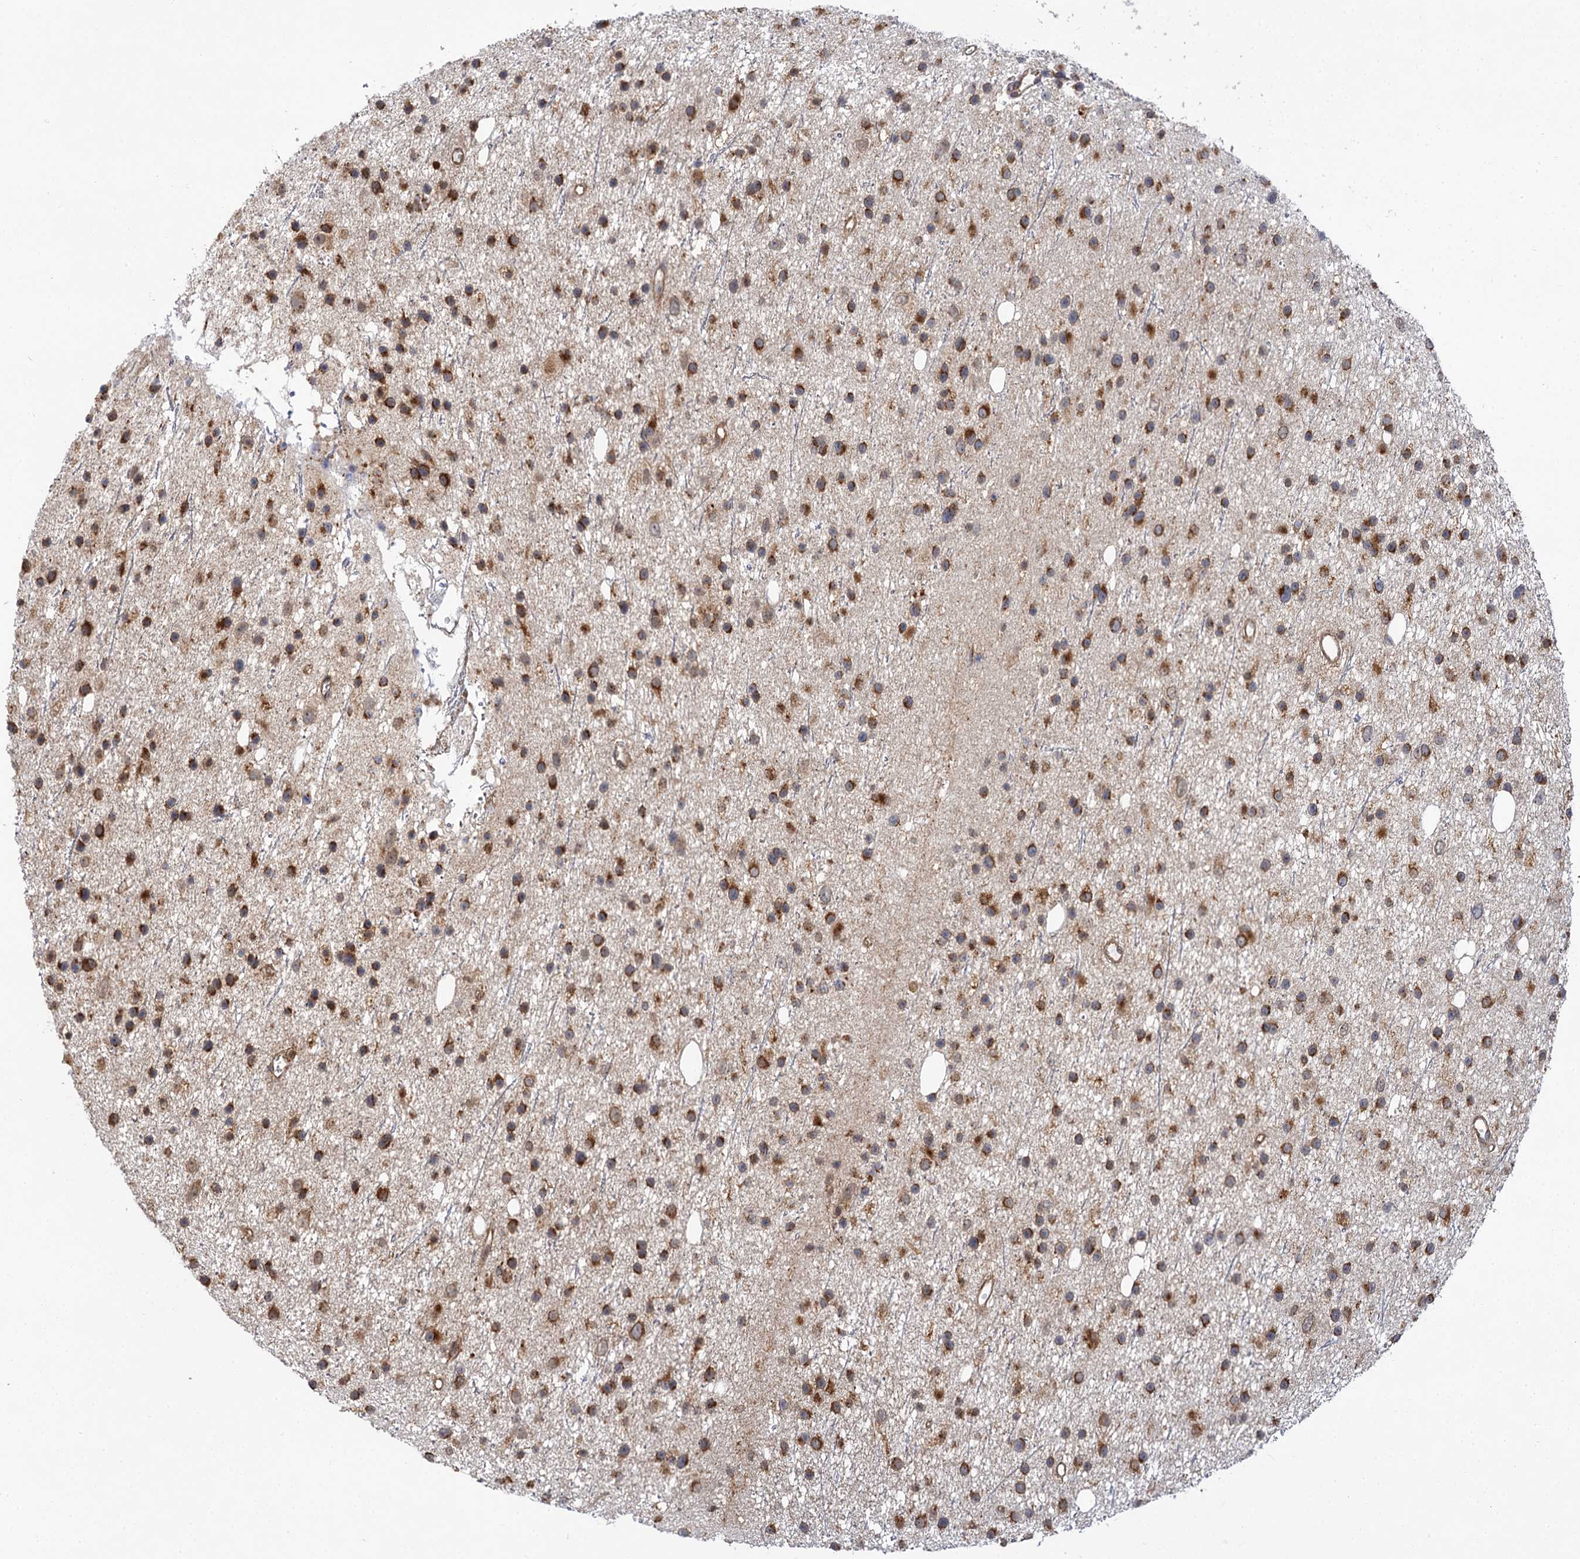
{"staining": {"intensity": "moderate", "quantity": ">75%", "location": "cytoplasmic/membranous"}, "tissue": "glioma", "cell_type": "Tumor cells", "image_type": "cancer", "snomed": [{"axis": "morphology", "description": "Glioma, malignant, Low grade"}, {"axis": "topography", "description": "Cerebral cortex"}], "caption": "High-power microscopy captured an immunohistochemistry image of glioma, revealing moderate cytoplasmic/membranous positivity in approximately >75% of tumor cells.", "gene": "PPIP5K2", "patient": {"sex": "female", "age": 39}}